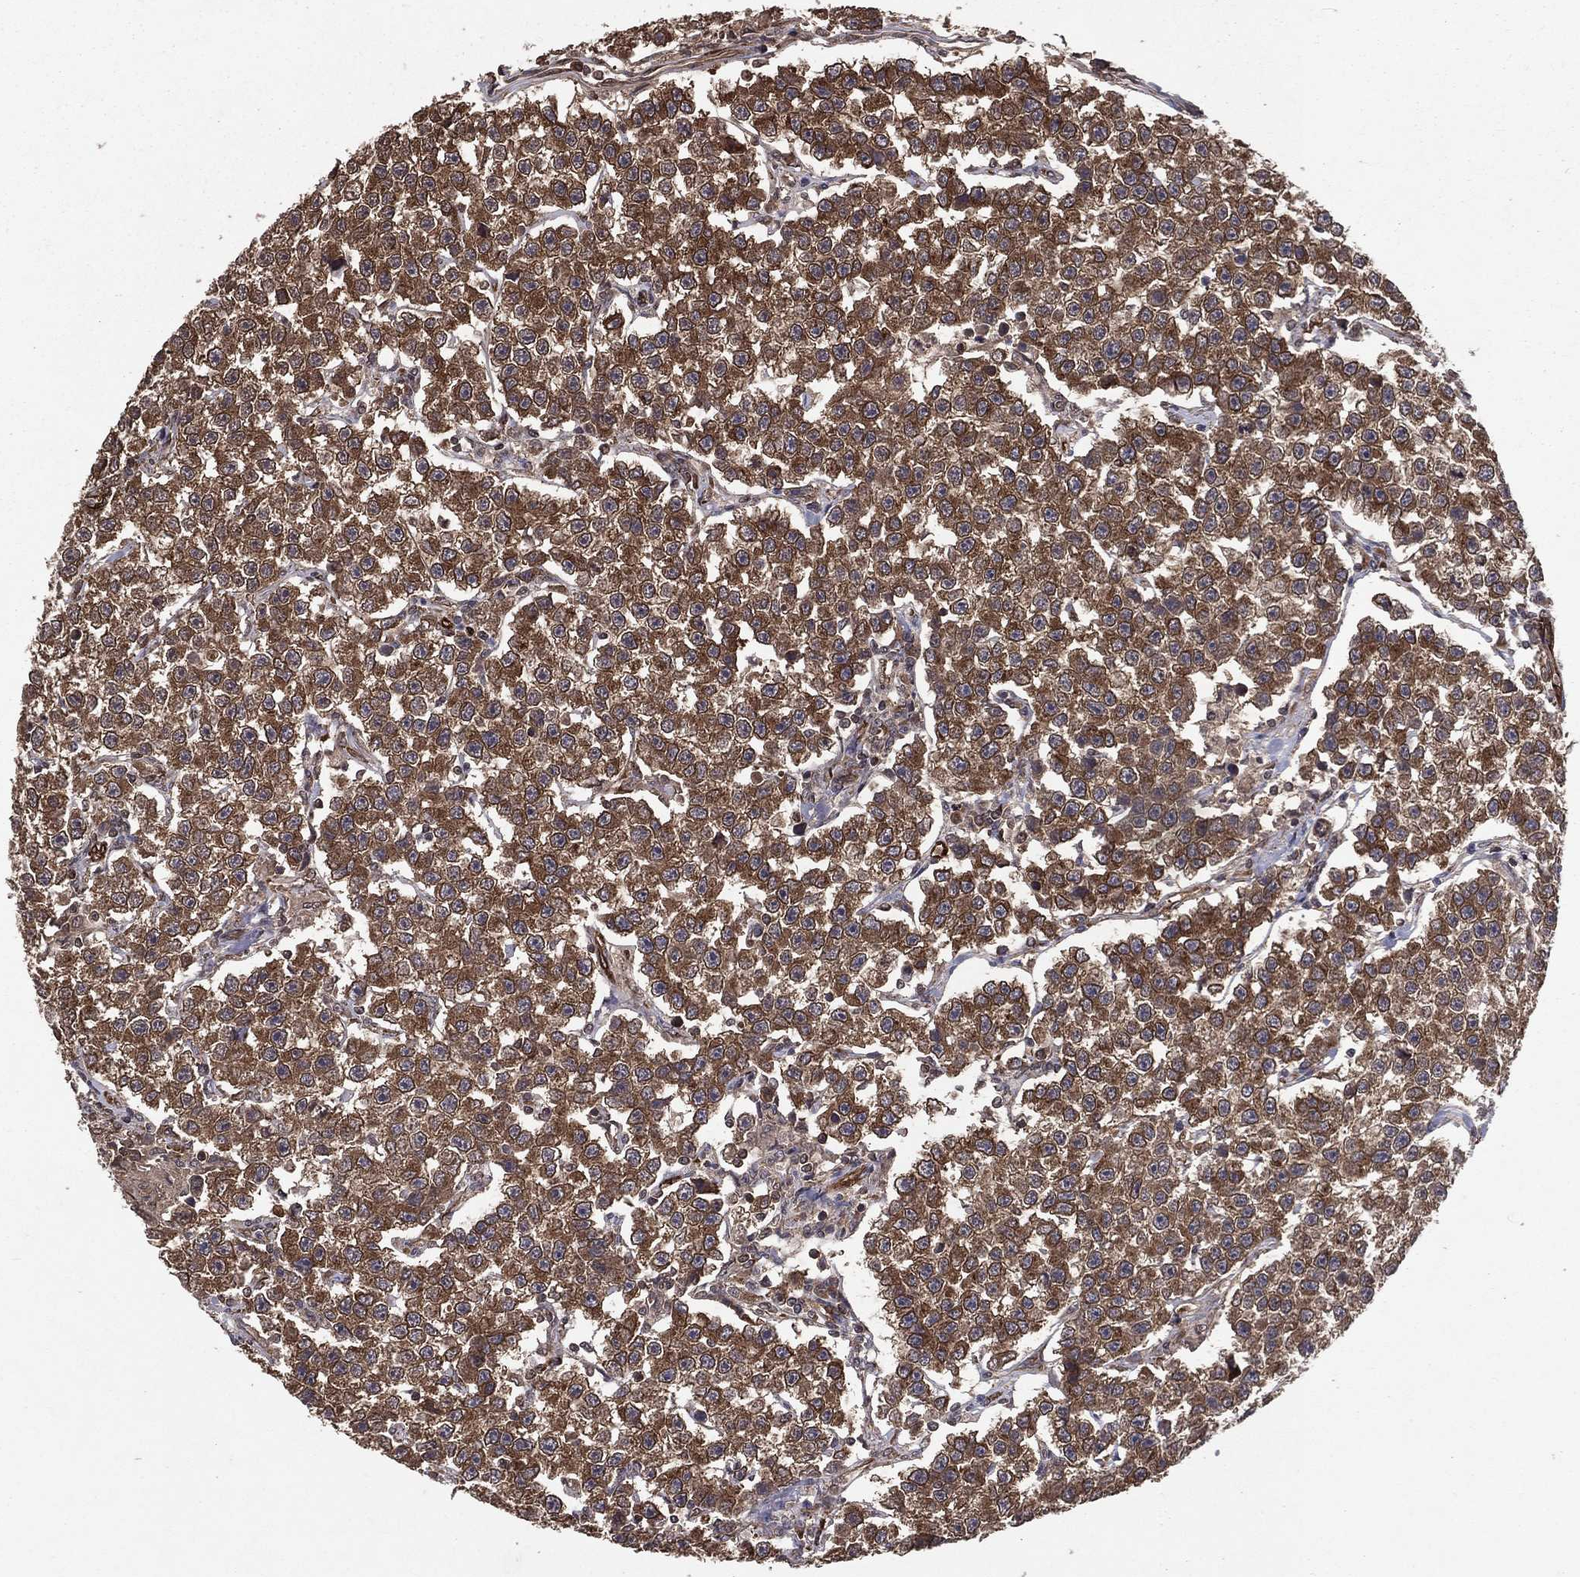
{"staining": {"intensity": "strong", "quantity": ">75%", "location": "cytoplasmic/membranous"}, "tissue": "testis cancer", "cell_type": "Tumor cells", "image_type": "cancer", "snomed": [{"axis": "morphology", "description": "Seminoma, NOS"}, {"axis": "topography", "description": "Testis"}], "caption": "A photomicrograph of human seminoma (testis) stained for a protein shows strong cytoplasmic/membranous brown staining in tumor cells.", "gene": "CERS2", "patient": {"sex": "male", "age": 59}}